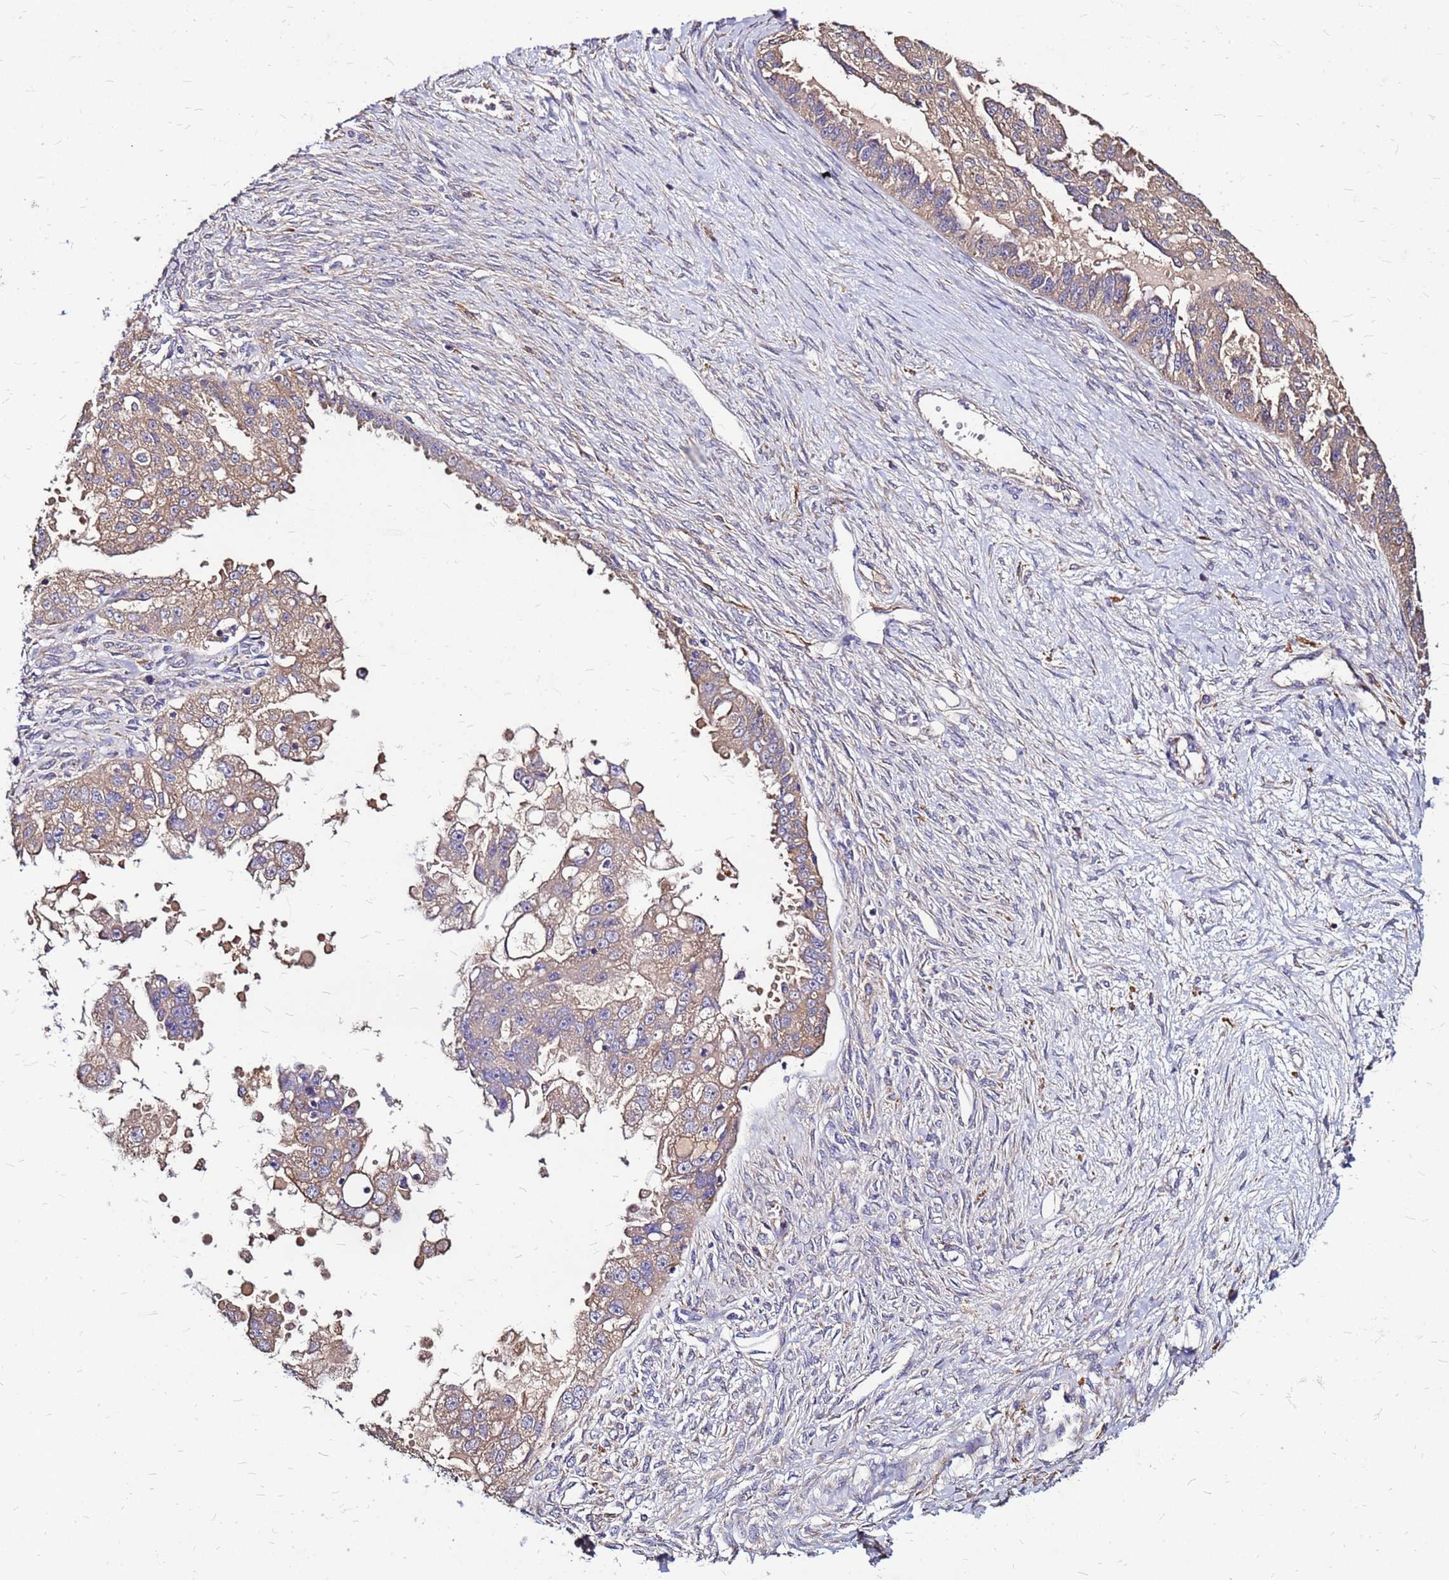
{"staining": {"intensity": "weak", "quantity": "25%-75%", "location": "cytoplasmic/membranous"}, "tissue": "ovarian cancer", "cell_type": "Tumor cells", "image_type": "cancer", "snomed": [{"axis": "morphology", "description": "Cystadenocarcinoma, serous, NOS"}, {"axis": "topography", "description": "Ovary"}], "caption": "Immunohistochemical staining of ovarian cancer shows weak cytoplasmic/membranous protein expression in approximately 25%-75% of tumor cells.", "gene": "ARHGEF5", "patient": {"sex": "female", "age": 58}}